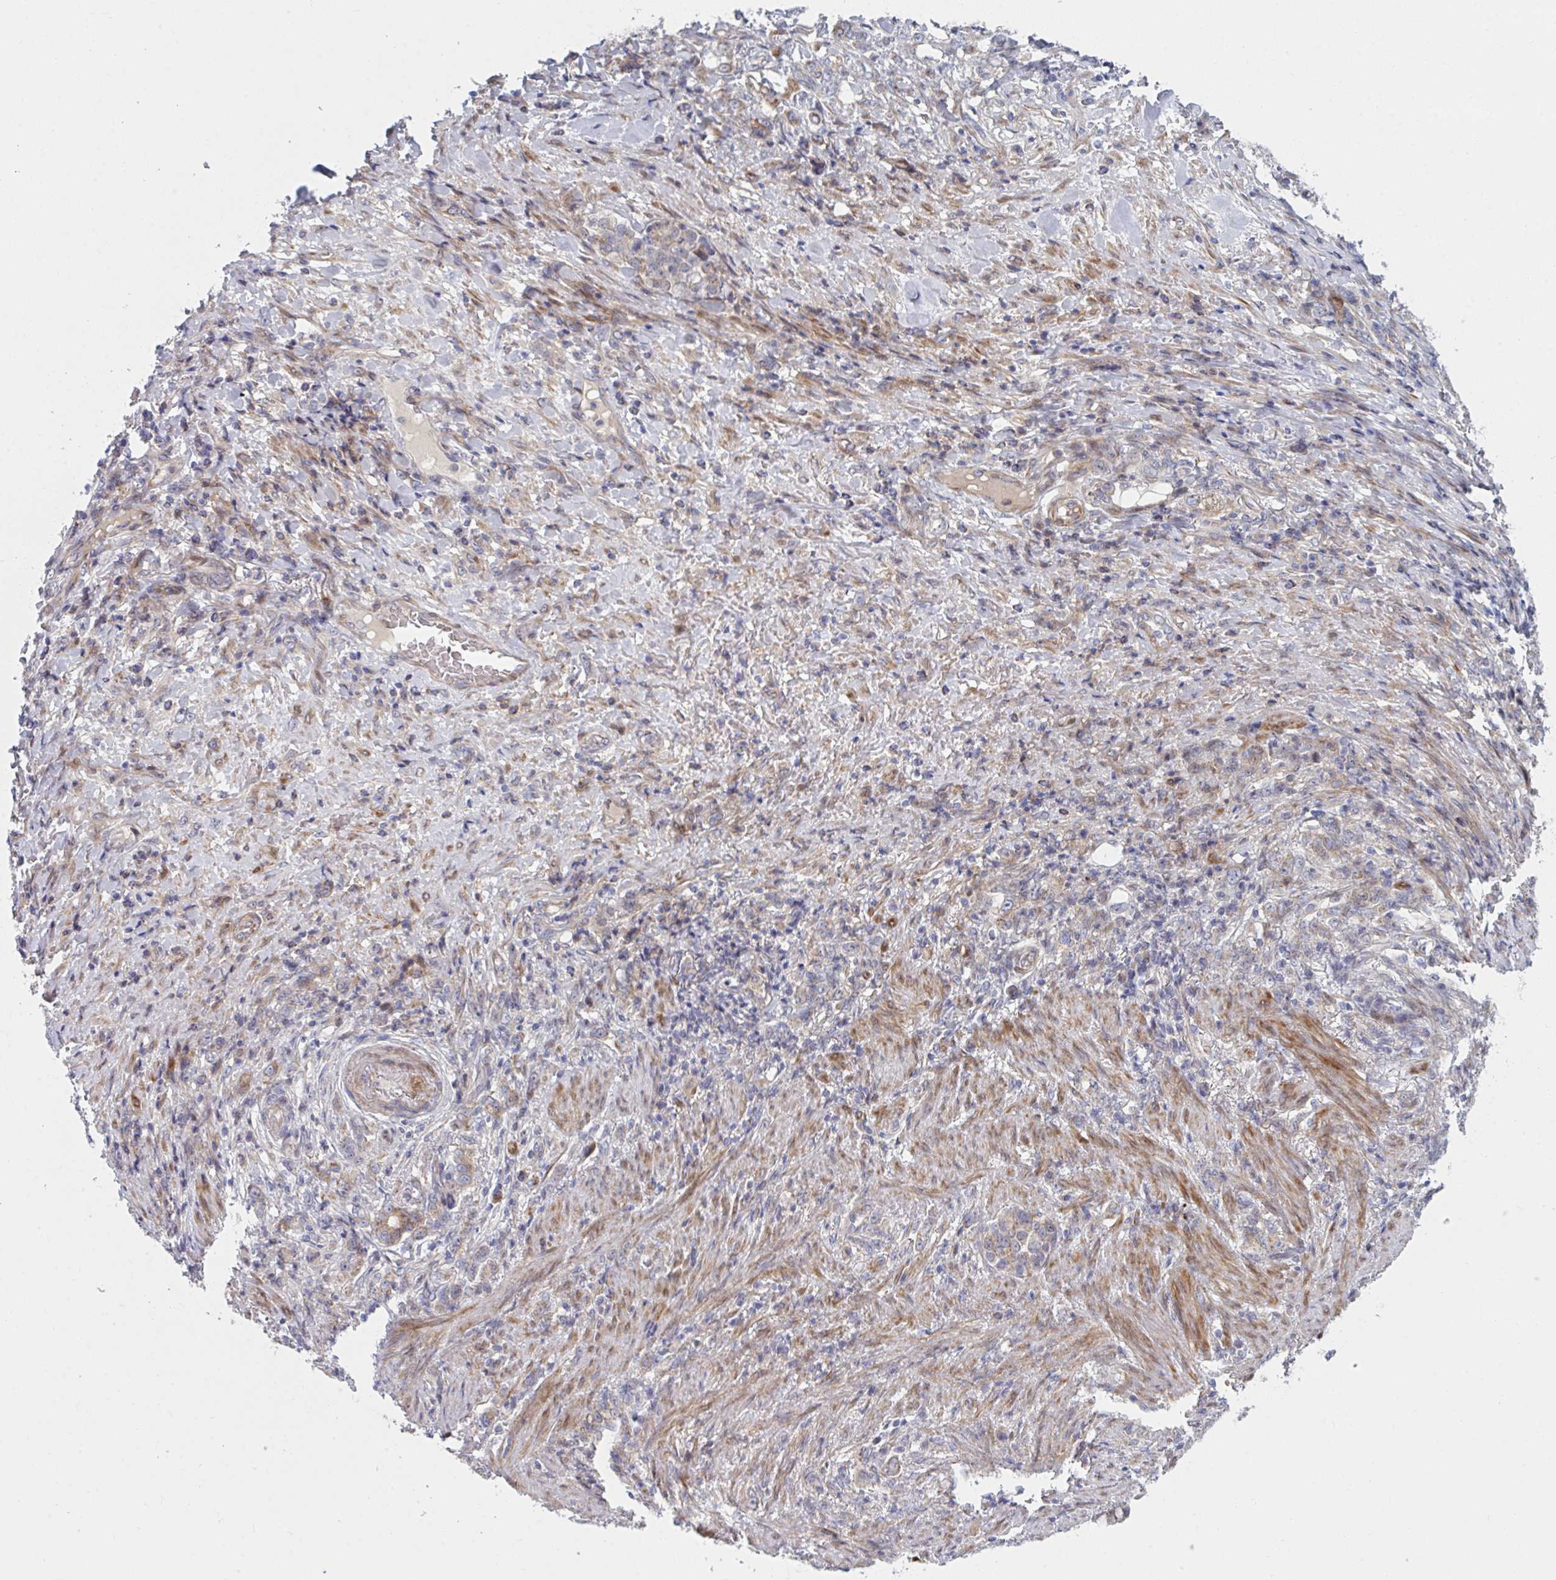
{"staining": {"intensity": "weak", "quantity": "<25%", "location": "cytoplasmic/membranous"}, "tissue": "stomach cancer", "cell_type": "Tumor cells", "image_type": "cancer", "snomed": [{"axis": "morphology", "description": "Adenocarcinoma, NOS"}, {"axis": "topography", "description": "Stomach"}], "caption": "DAB immunohistochemical staining of stomach cancer (adenocarcinoma) reveals no significant positivity in tumor cells. Brightfield microscopy of immunohistochemistry (IHC) stained with DAB (3,3'-diaminobenzidine) (brown) and hematoxylin (blue), captured at high magnification.", "gene": "TNFSF4", "patient": {"sex": "female", "age": 79}}